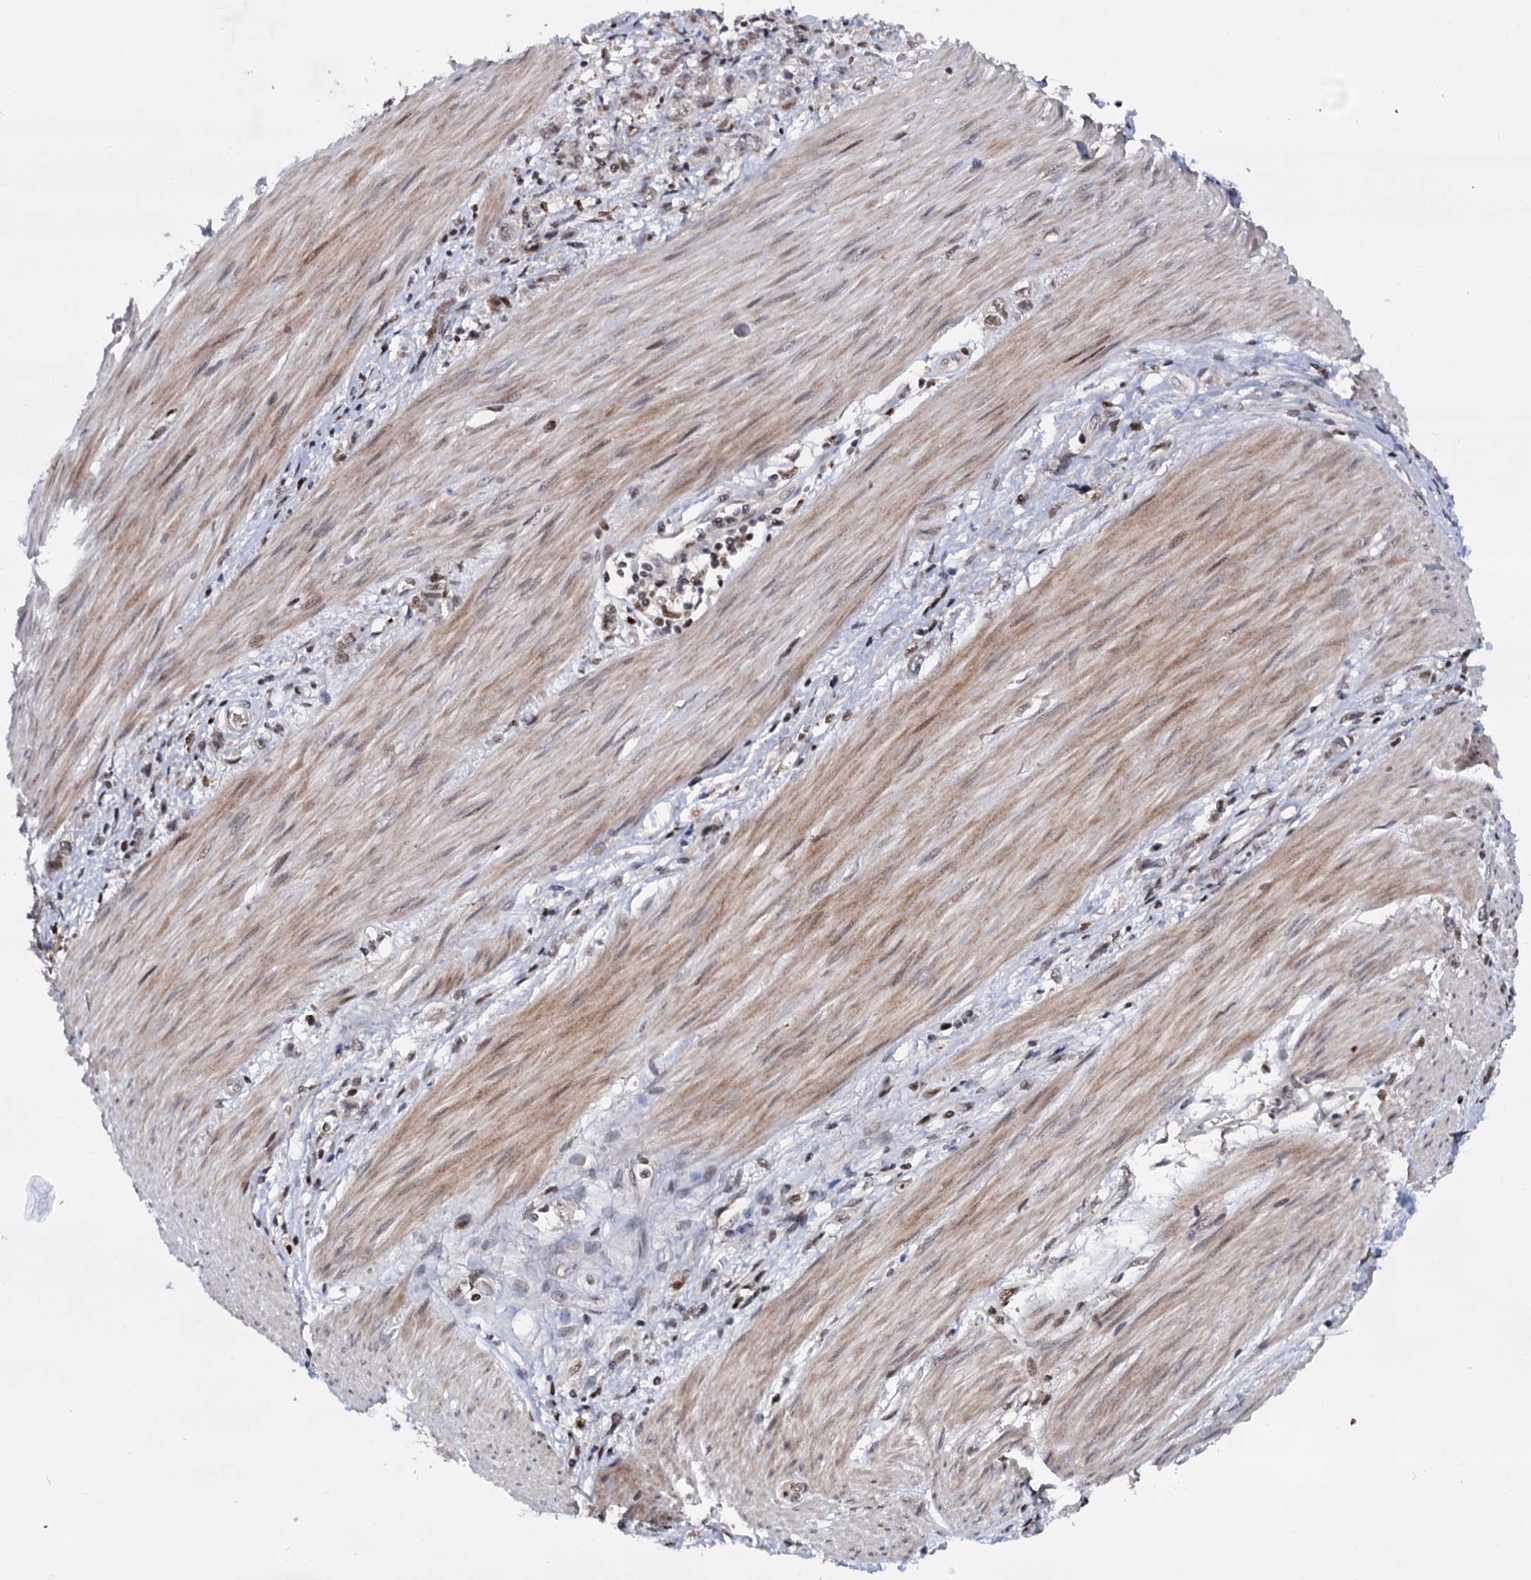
{"staining": {"intensity": "weak", "quantity": "25%-75%", "location": "nuclear"}, "tissue": "stomach cancer", "cell_type": "Tumor cells", "image_type": "cancer", "snomed": [{"axis": "morphology", "description": "Adenocarcinoma, NOS"}, {"axis": "topography", "description": "Stomach"}], "caption": "A brown stain highlights weak nuclear positivity of a protein in human adenocarcinoma (stomach) tumor cells.", "gene": "RNASEH2B", "patient": {"sex": "female", "age": 76}}